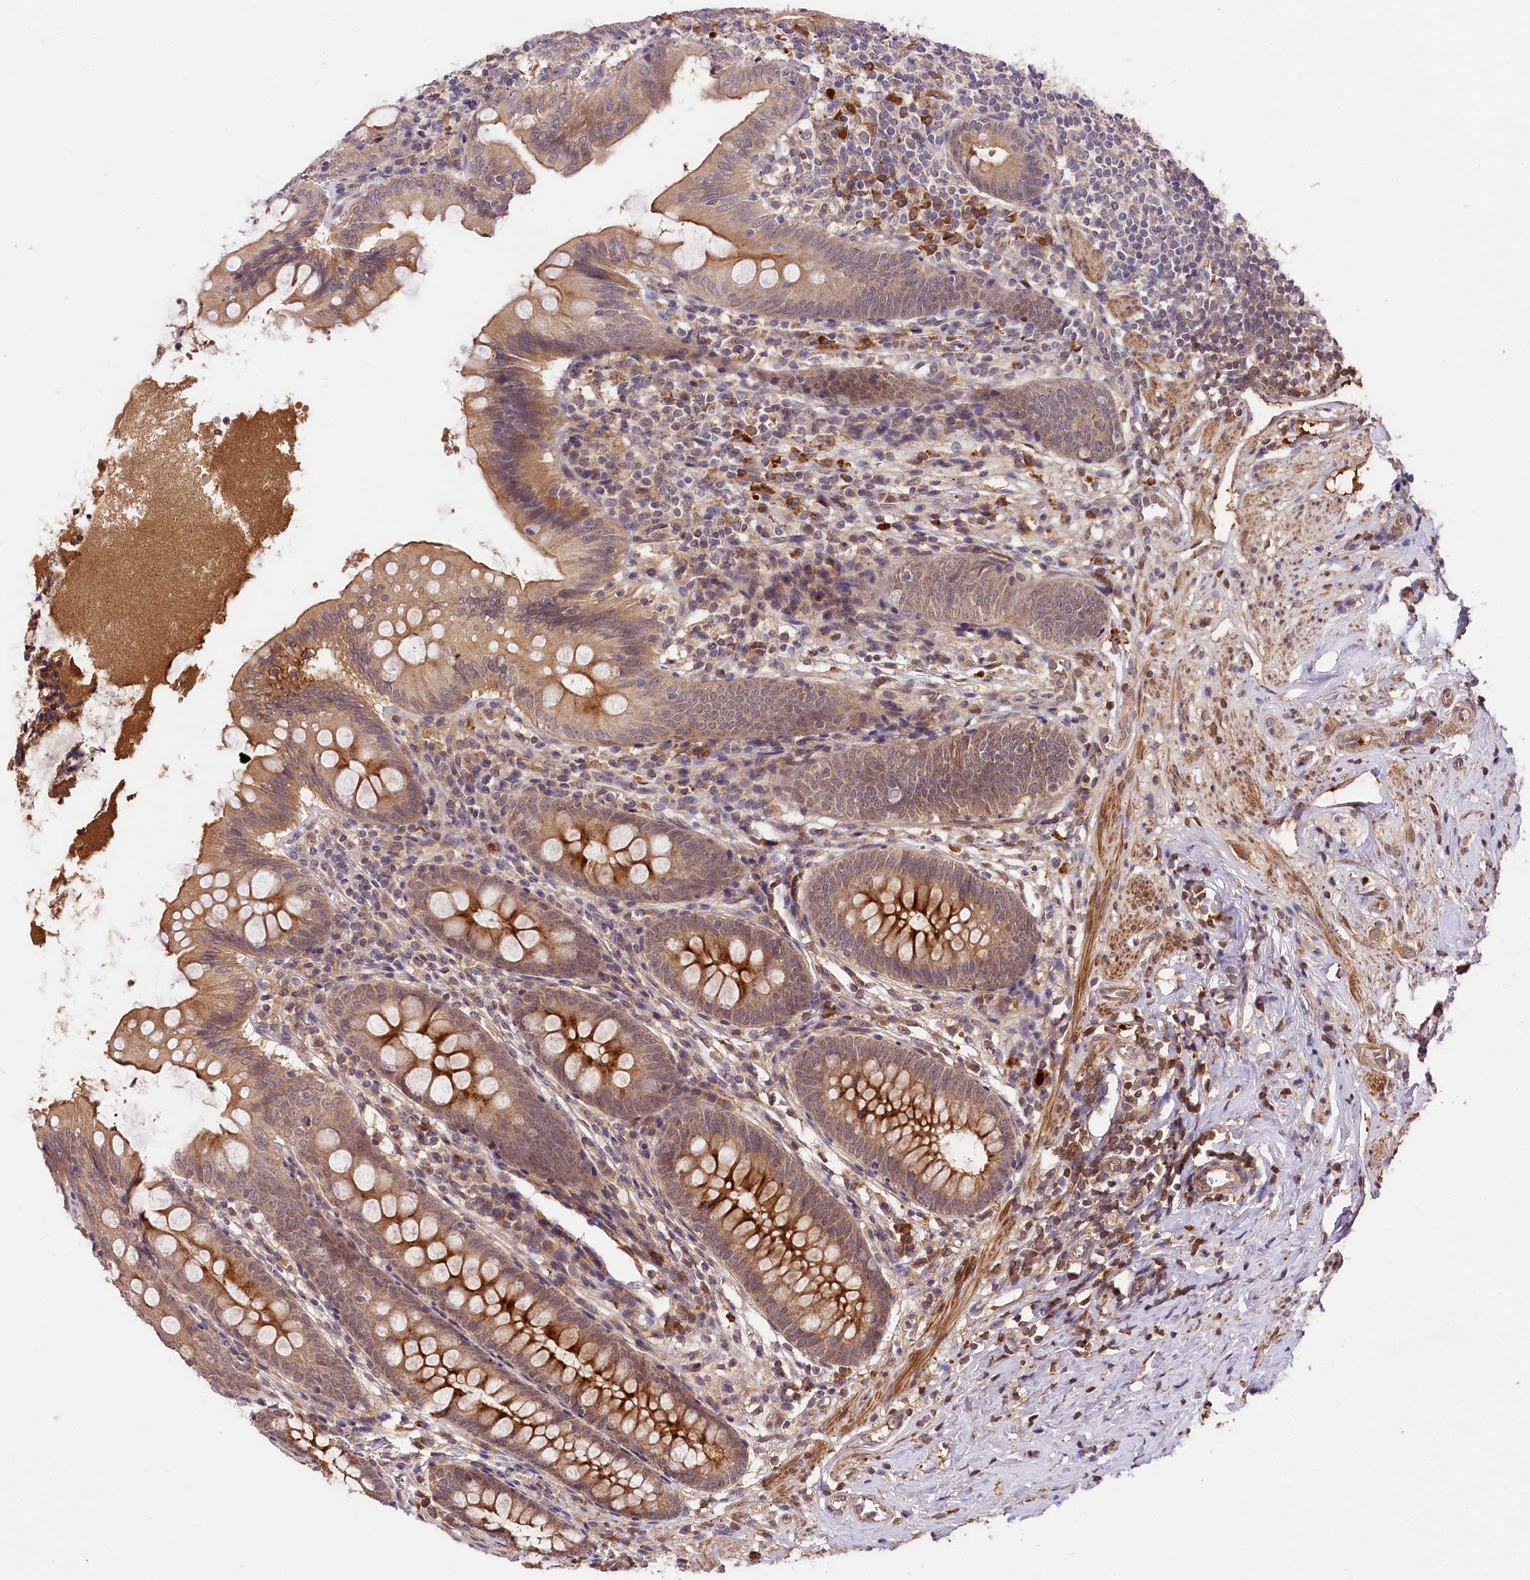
{"staining": {"intensity": "strong", "quantity": "25%-75%", "location": "cytoplasmic/membranous"}, "tissue": "appendix", "cell_type": "Glandular cells", "image_type": "normal", "snomed": [{"axis": "morphology", "description": "Normal tissue, NOS"}, {"axis": "topography", "description": "Appendix"}], "caption": "Unremarkable appendix shows strong cytoplasmic/membranous expression in approximately 25%-75% of glandular cells, visualized by immunohistochemistry.", "gene": "MCF2L2", "patient": {"sex": "female", "age": 51}}